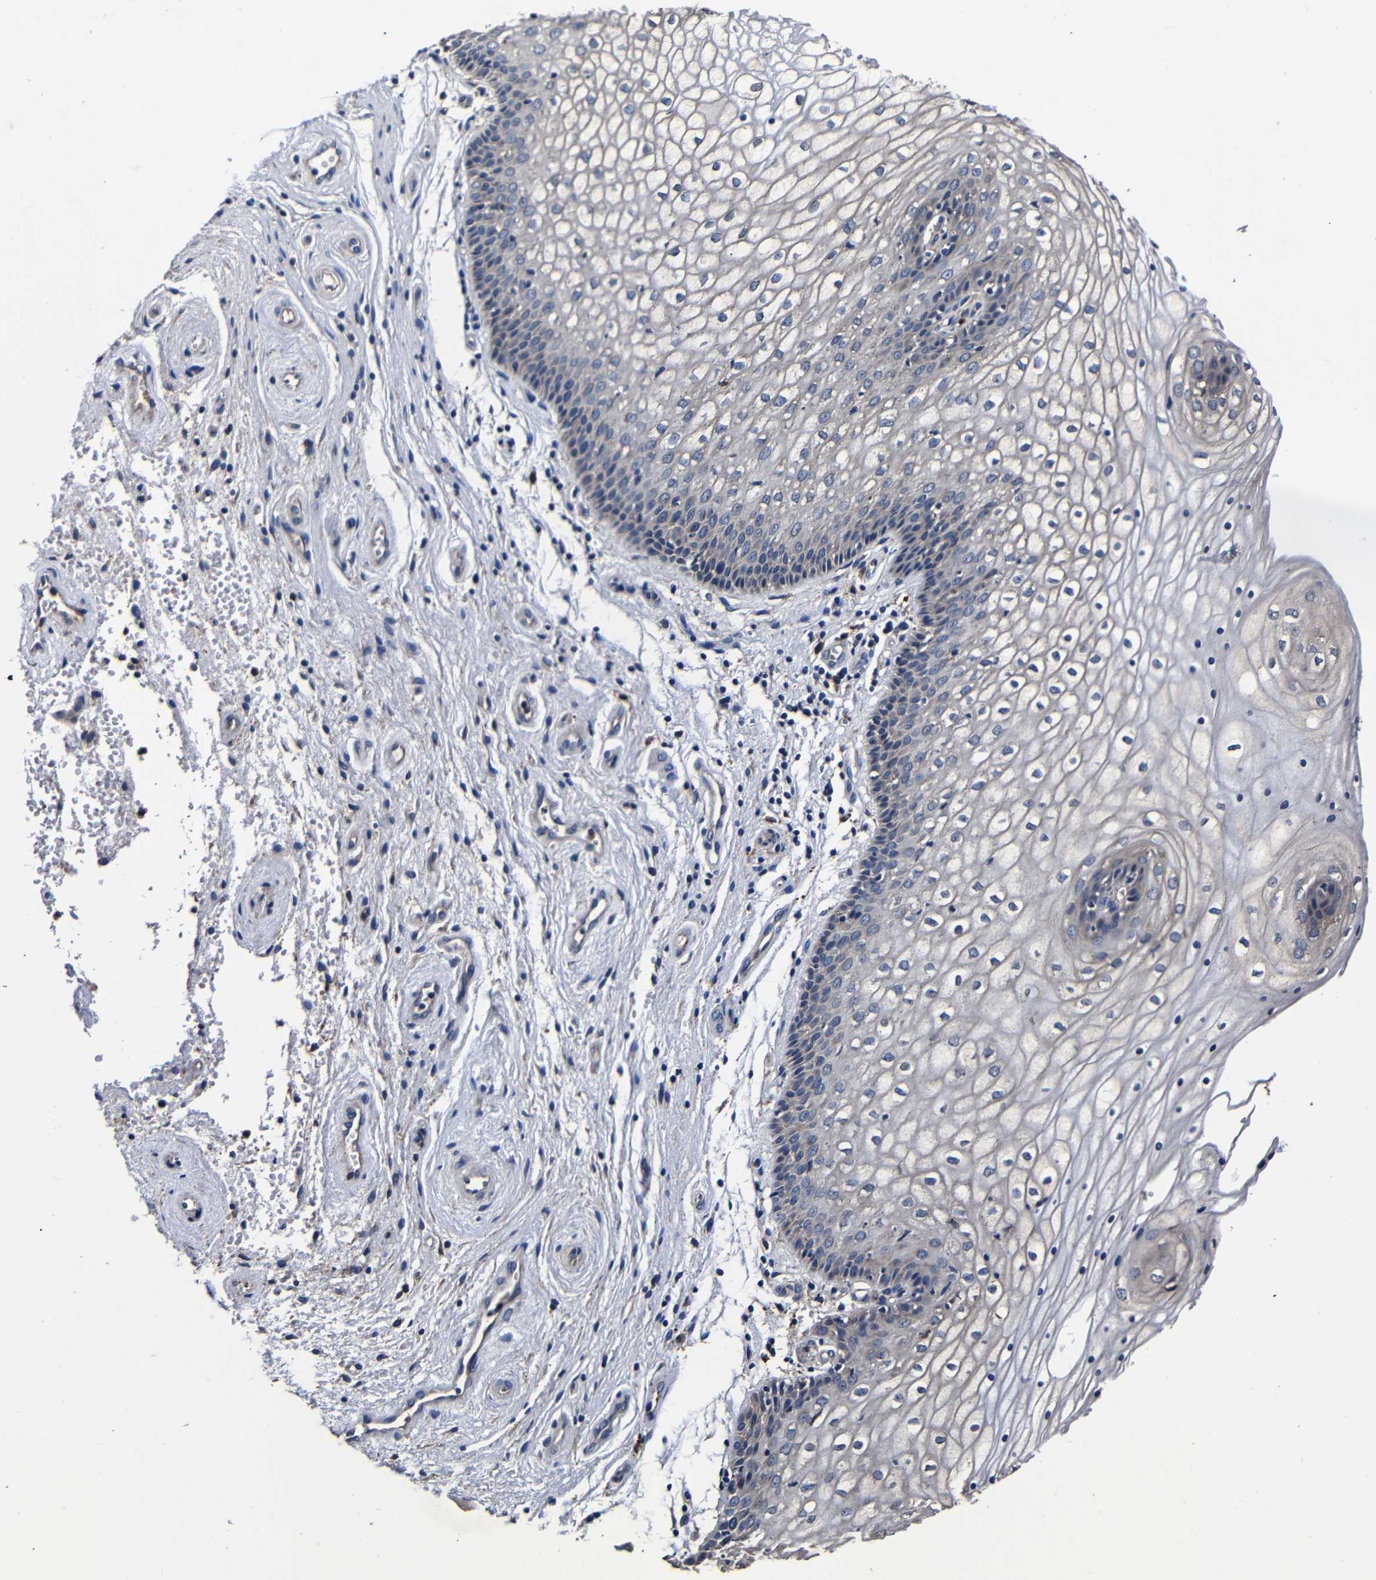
{"staining": {"intensity": "negative", "quantity": "none", "location": "none"}, "tissue": "vagina", "cell_type": "Squamous epithelial cells", "image_type": "normal", "snomed": [{"axis": "morphology", "description": "Normal tissue, NOS"}, {"axis": "topography", "description": "Vagina"}], "caption": "A histopathology image of vagina stained for a protein displays no brown staining in squamous epithelial cells.", "gene": "SCN9A", "patient": {"sex": "female", "age": 34}}